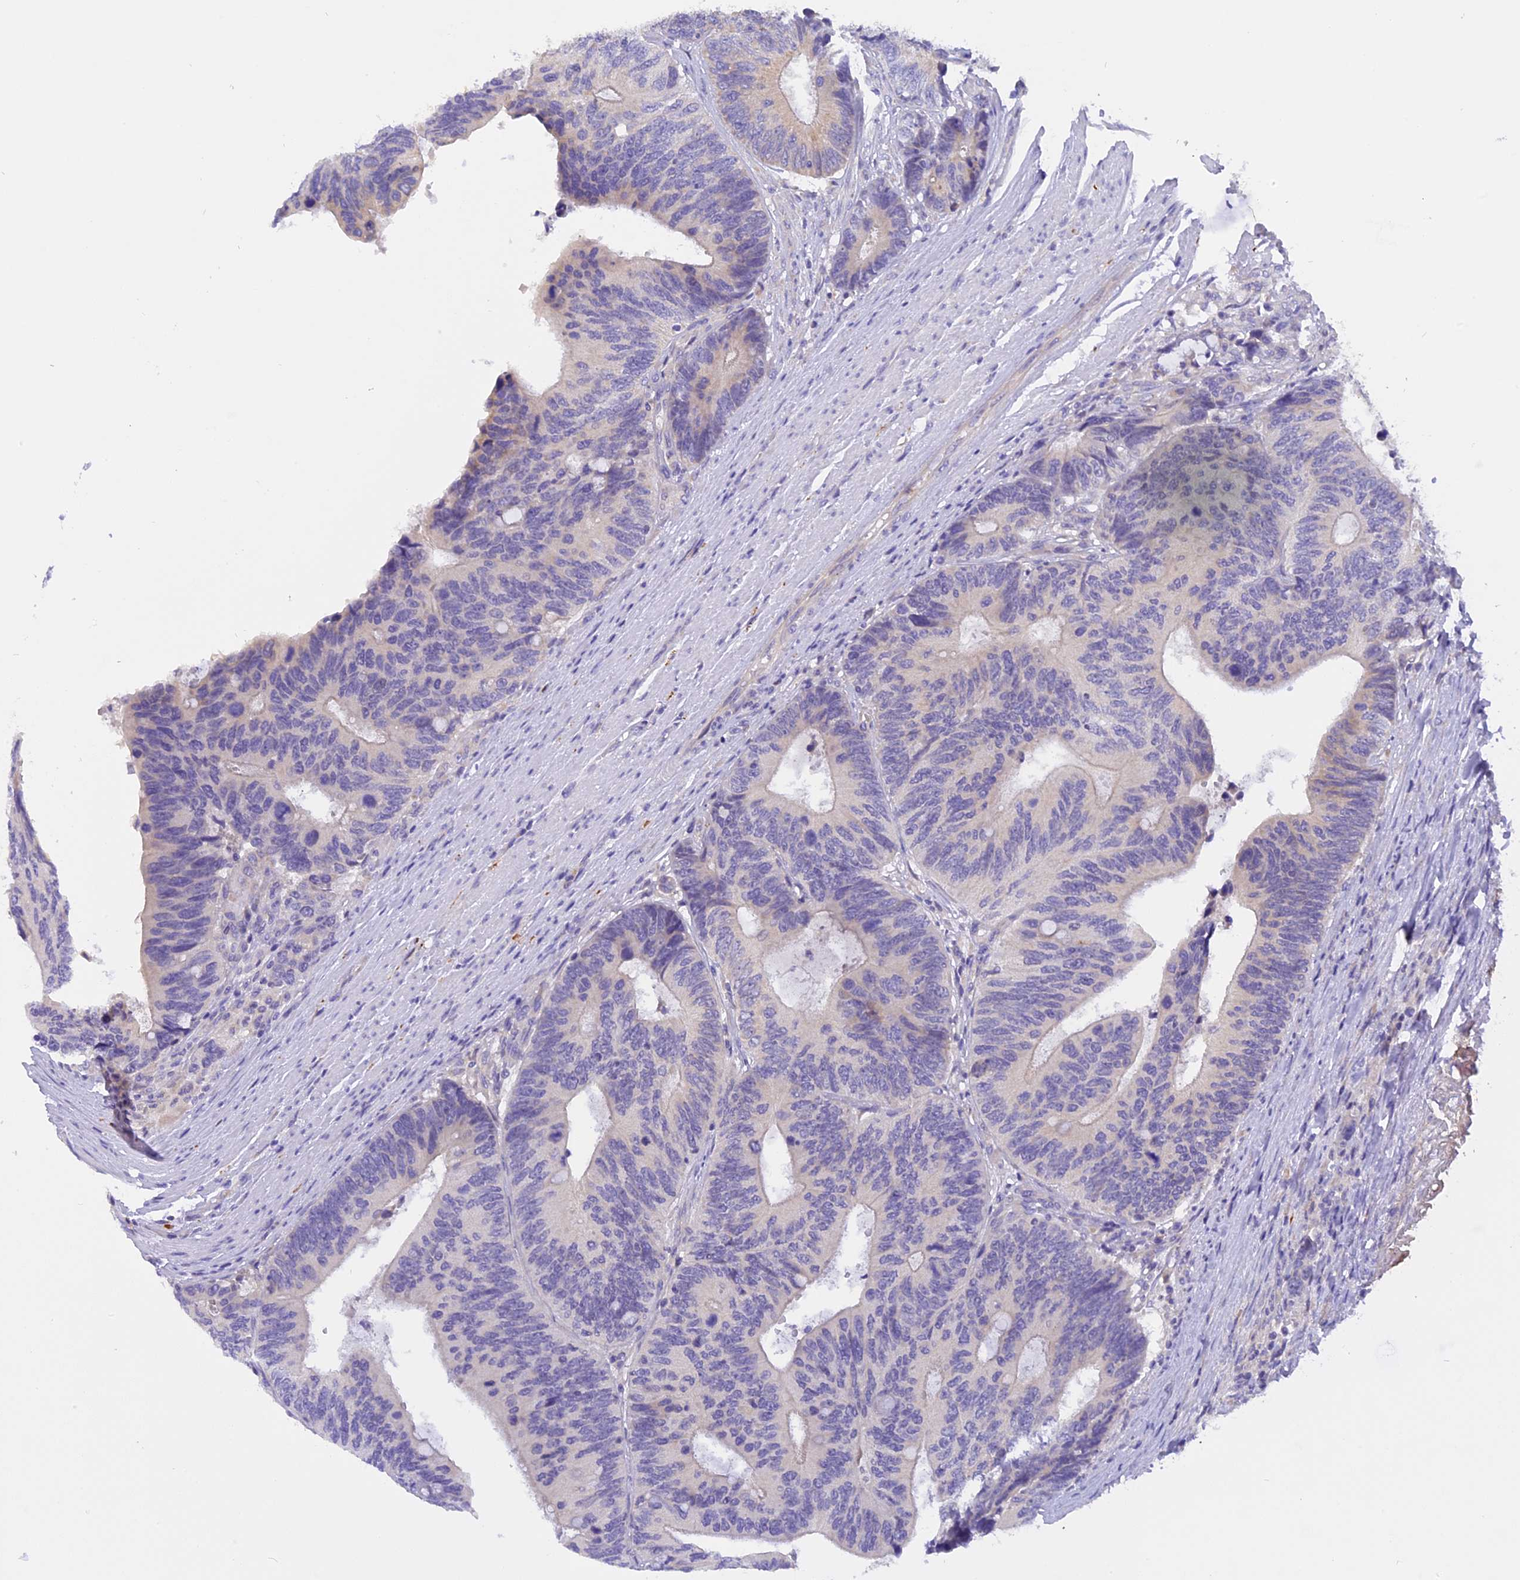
{"staining": {"intensity": "negative", "quantity": "none", "location": "none"}, "tissue": "colorectal cancer", "cell_type": "Tumor cells", "image_type": "cancer", "snomed": [{"axis": "morphology", "description": "Adenocarcinoma, NOS"}, {"axis": "topography", "description": "Colon"}], "caption": "DAB (3,3'-diaminobenzidine) immunohistochemical staining of adenocarcinoma (colorectal) demonstrates no significant expression in tumor cells.", "gene": "TRIM3", "patient": {"sex": "male", "age": 87}}